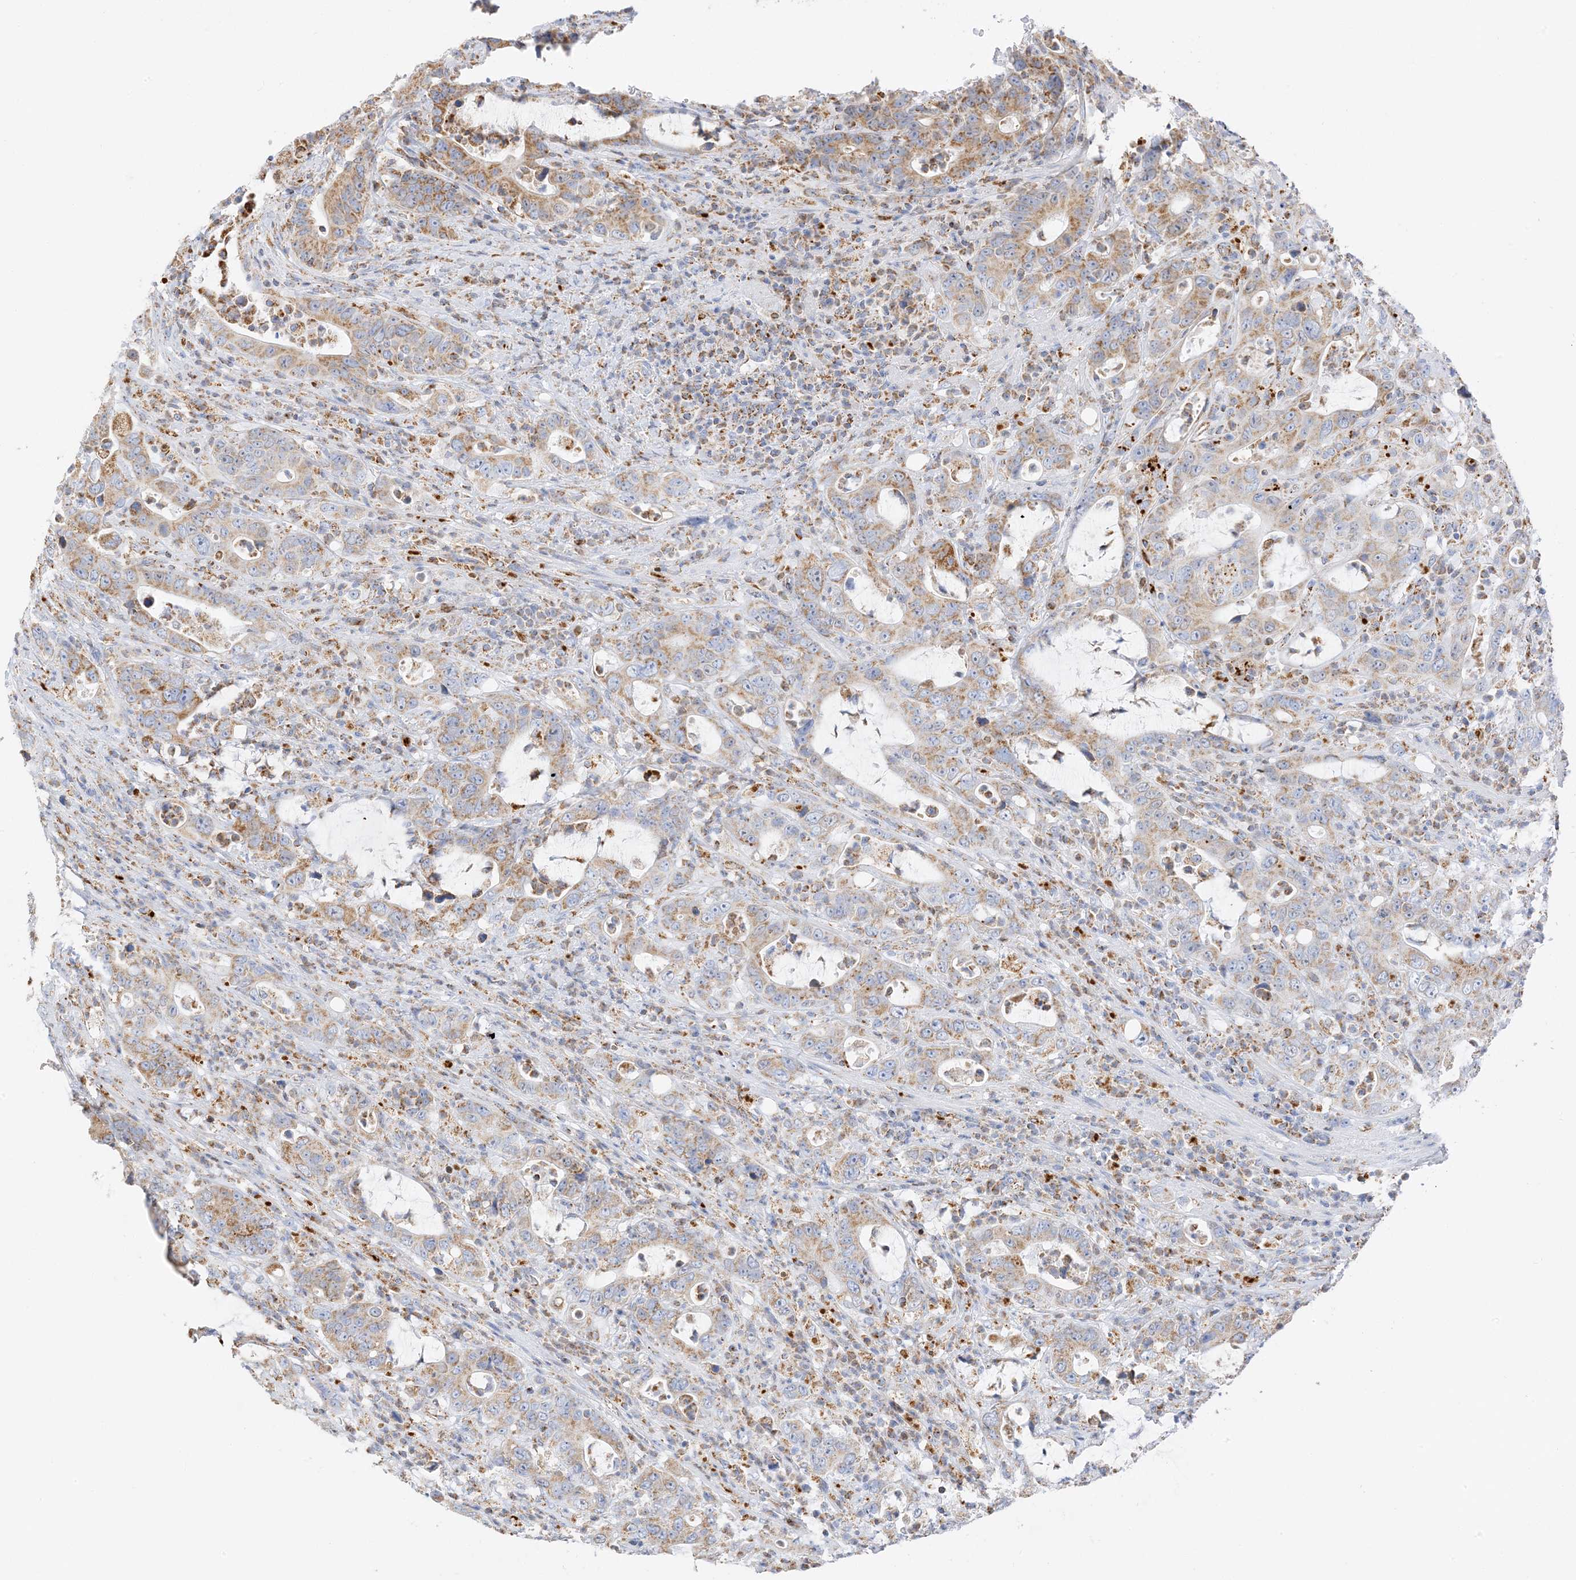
{"staining": {"intensity": "moderate", "quantity": ">75%", "location": "cytoplasmic/membranous"}, "tissue": "colorectal cancer", "cell_type": "Tumor cells", "image_type": "cancer", "snomed": [{"axis": "morphology", "description": "Adenocarcinoma, NOS"}, {"axis": "topography", "description": "Colon"}], "caption": "There is medium levels of moderate cytoplasmic/membranous staining in tumor cells of colorectal adenocarcinoma, as demonstrated by immunohistochemical staining (brown color).", "gene": "CAPN13", "patient": {"sex": "female", "age": 75}}